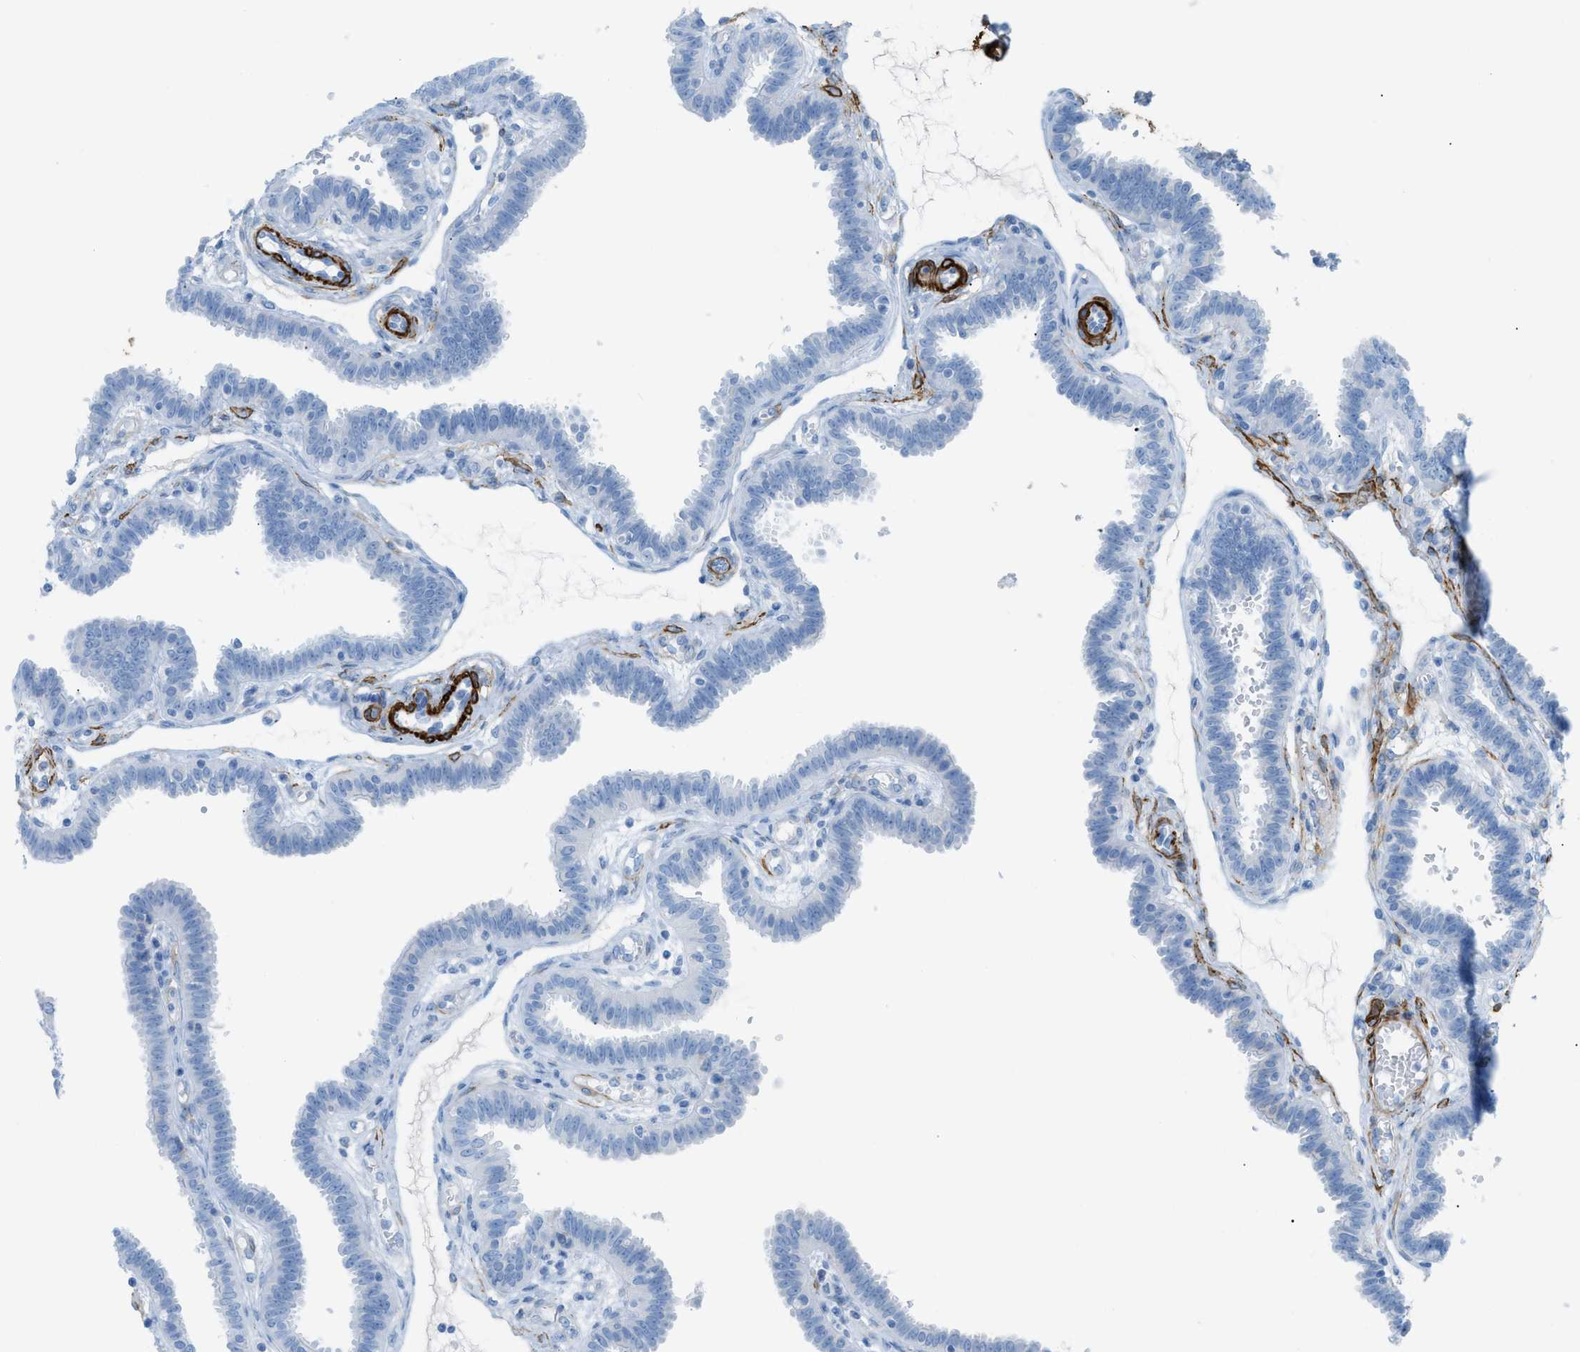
{"staining": {"intensity": "negative", "quantity": "none", "location": "none"}, "tissue": "fallopian tube", "cell_type": "Glandular cells", "image_type": "normal", "snomed": [{"axis": "morphology", "description": "Normal tissue, NOS"}, {"axis": "topography", "description": "Fallopian tube"}], "caption": "Immunohistochemistry micrograph of normal fallopian tube: fallopian tube stained with DAB reveals no significant protein positivity in glandular cells.", "gene": "MYH11", "patient": {"sex": "female", "age": 32}}